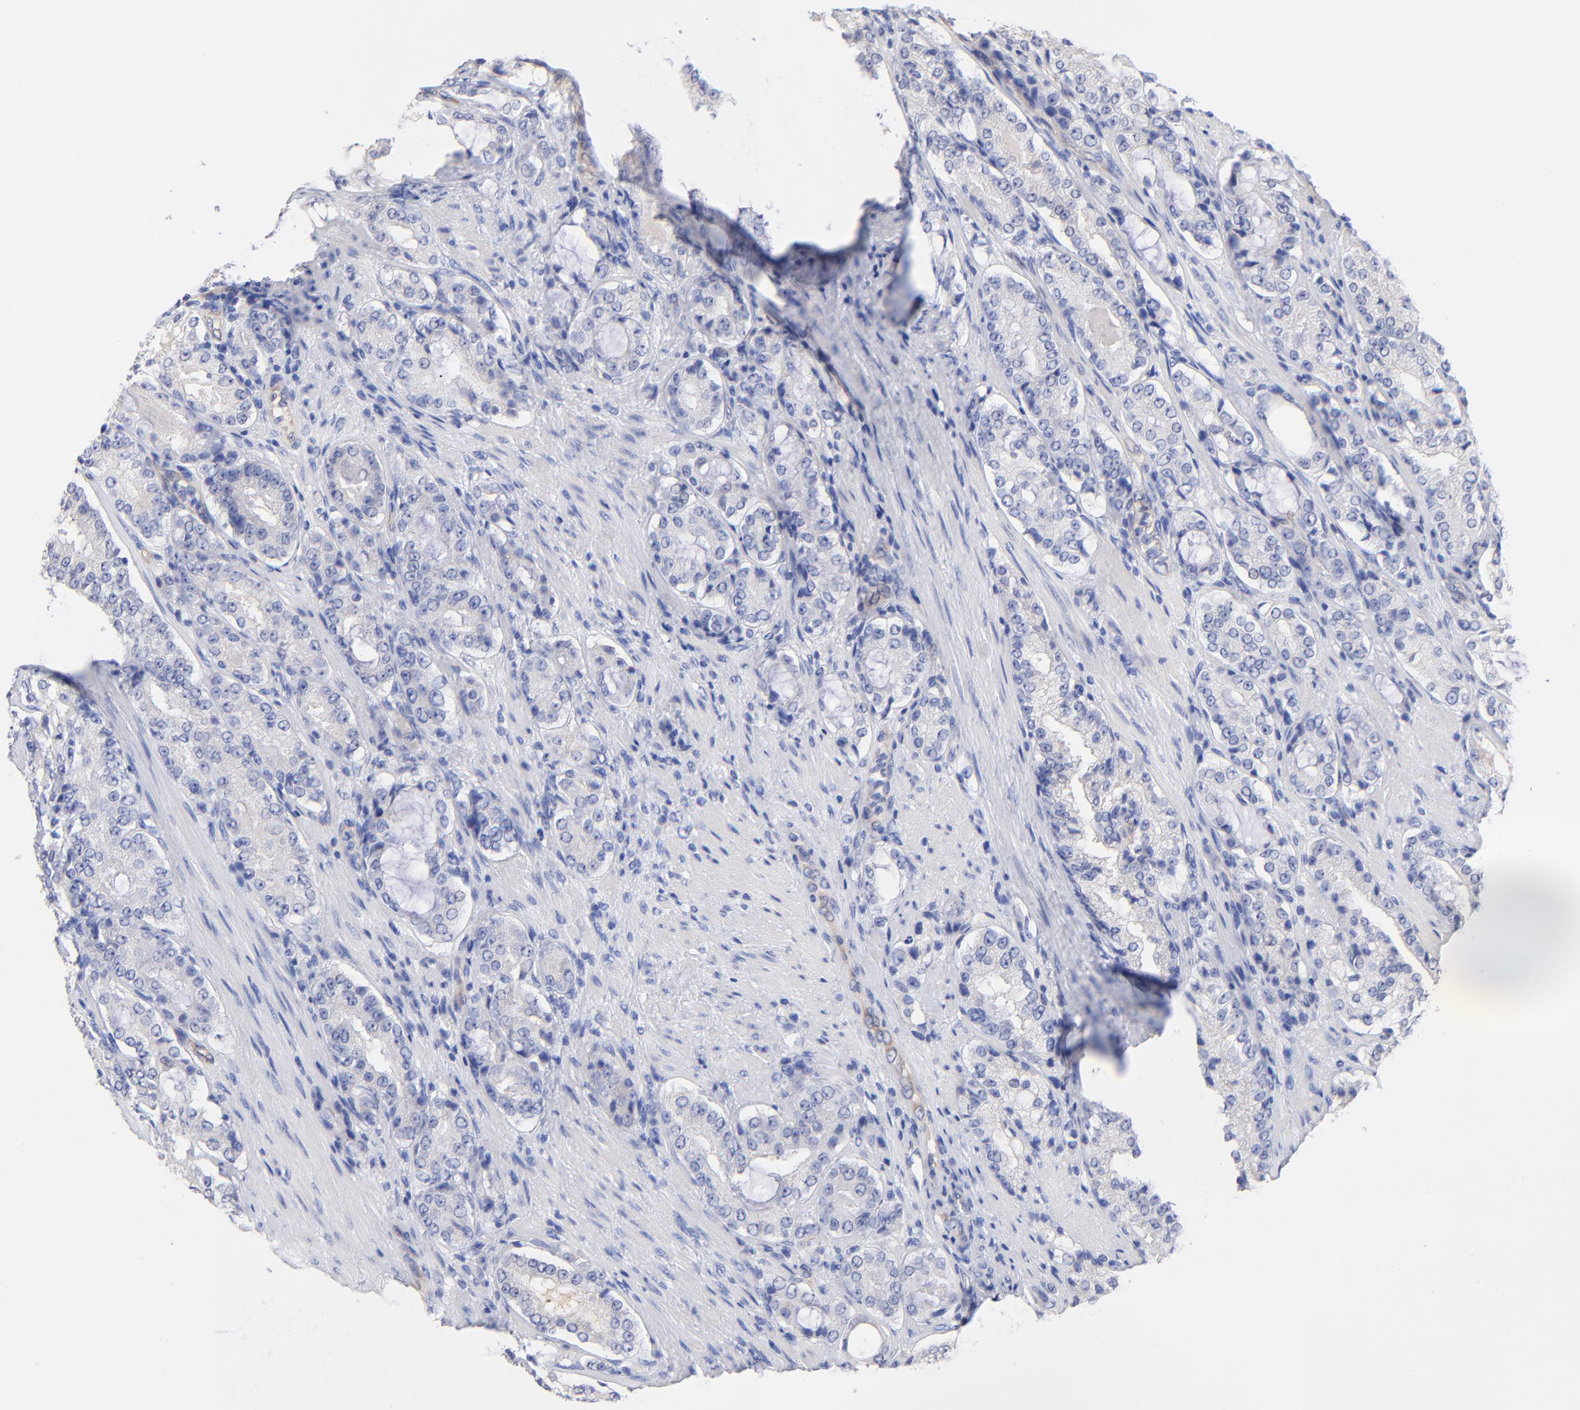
{"staining": {"intensity": "negative", "quantity": "none", "location": "none"}, "tissue": "prostate cancer", "cell_type": "Tumor cells", "image_type": "cancer", "snomed": [{"axis": "morphology", "description": "Adenocarcinoma, High grade"}, {"axis": "topography", "description": "Prostate"}], "caption": "This is a histopathology image of immunohistochemistry (IHC) staining of adenocarcinoma (high-grade) (prostate), which shows no positivity in tumor cells.", "gene": "SLC44A2", "patient": {"sex": "male", "age": 72}}